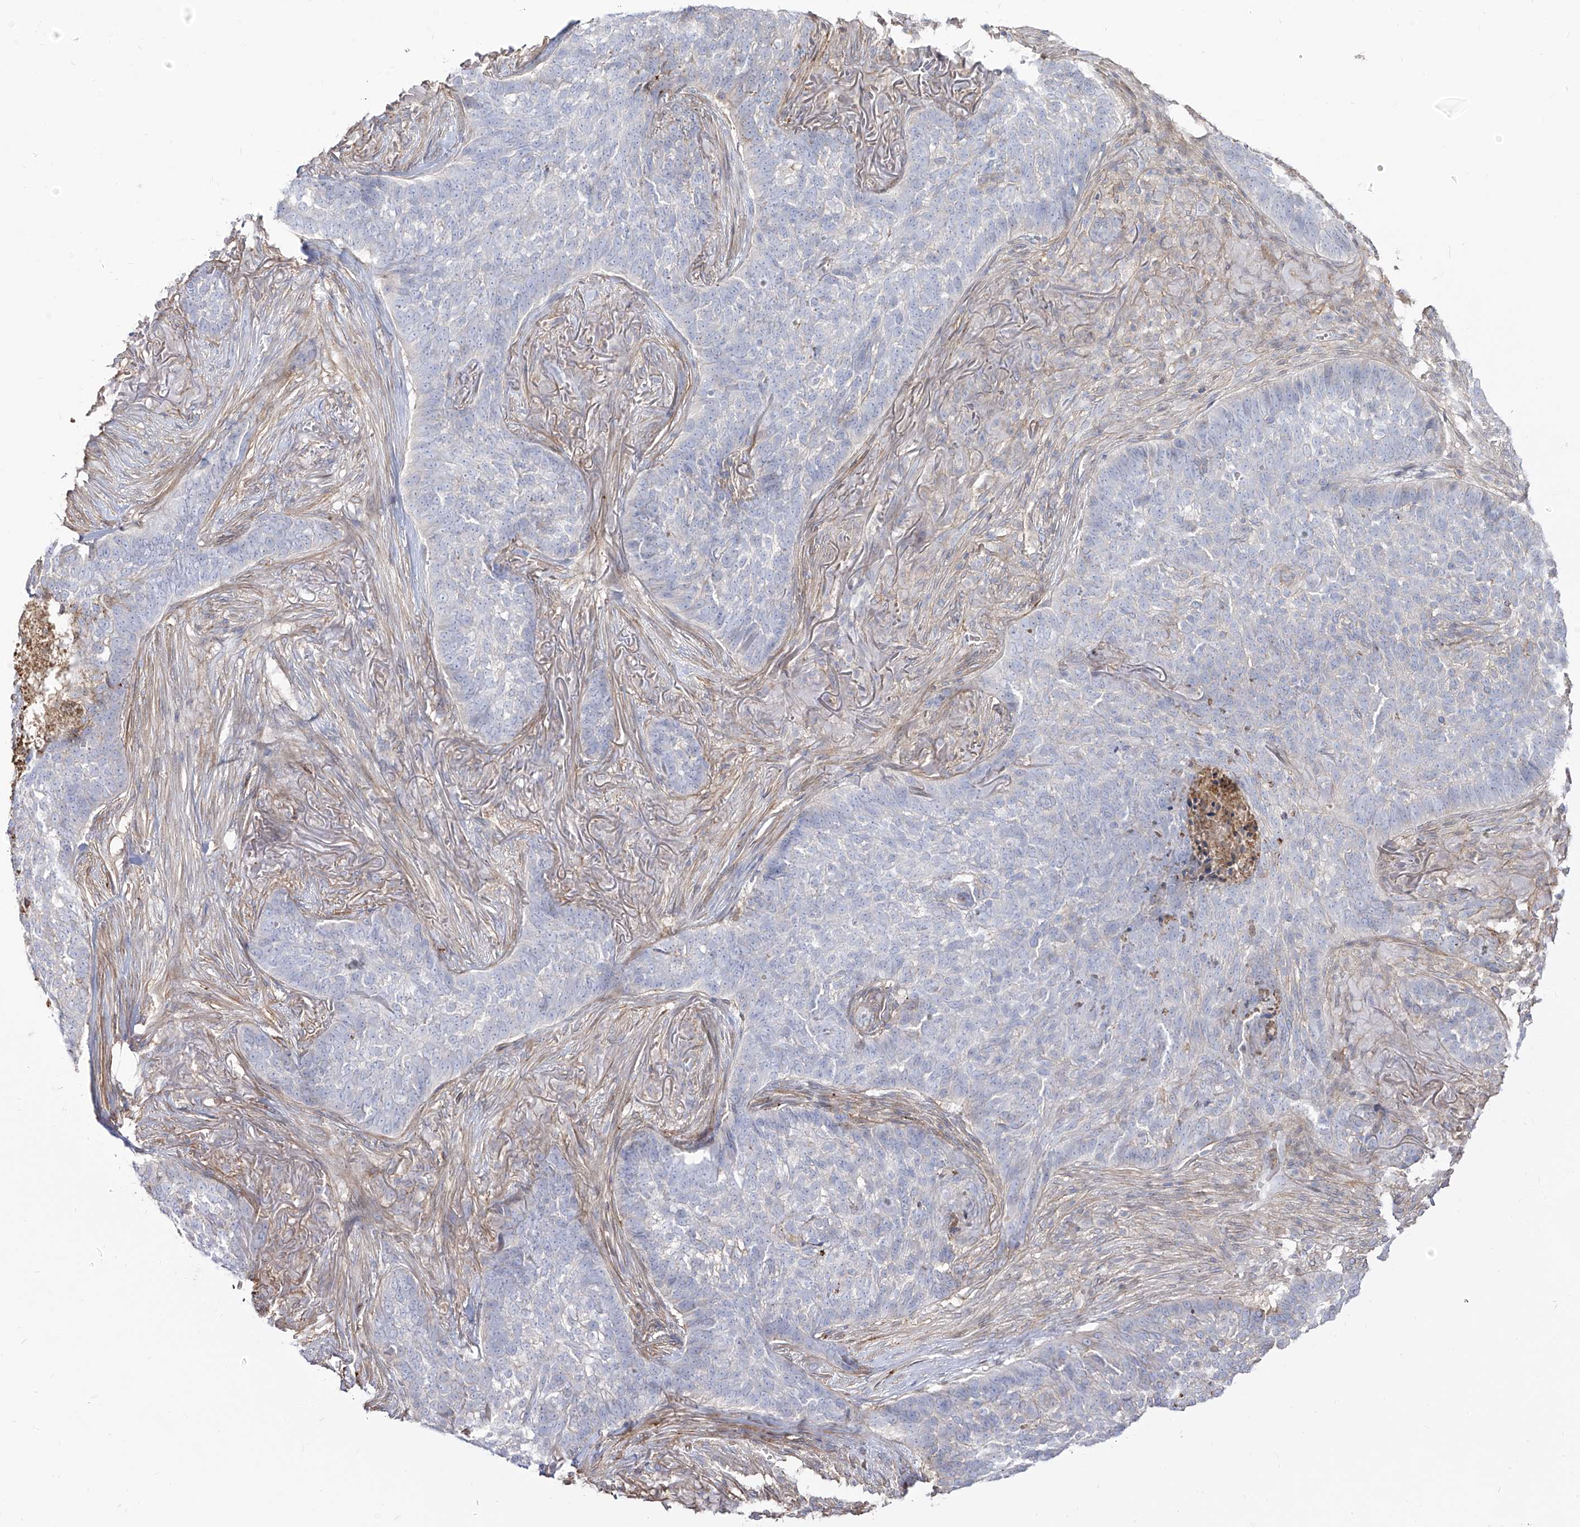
{"staining": {"intensity": "negative", "quantity": "none", "location": "none"}, "tissue": "skin cancer", "cell_type": "Tumor cells", "image_type": "cancer", "snomed": [{"axis": "morphology", "description": "Basal cell carcinoma"}, {"axis": "topography", "description": "Skin"}], "caption": "Protein analysis of skin cancer exhibits no significant staining in tumor cells. Nuclei are stained in blue.", "gene": "ZGRF1", "patient": {"sex": "male", "age": 85}}